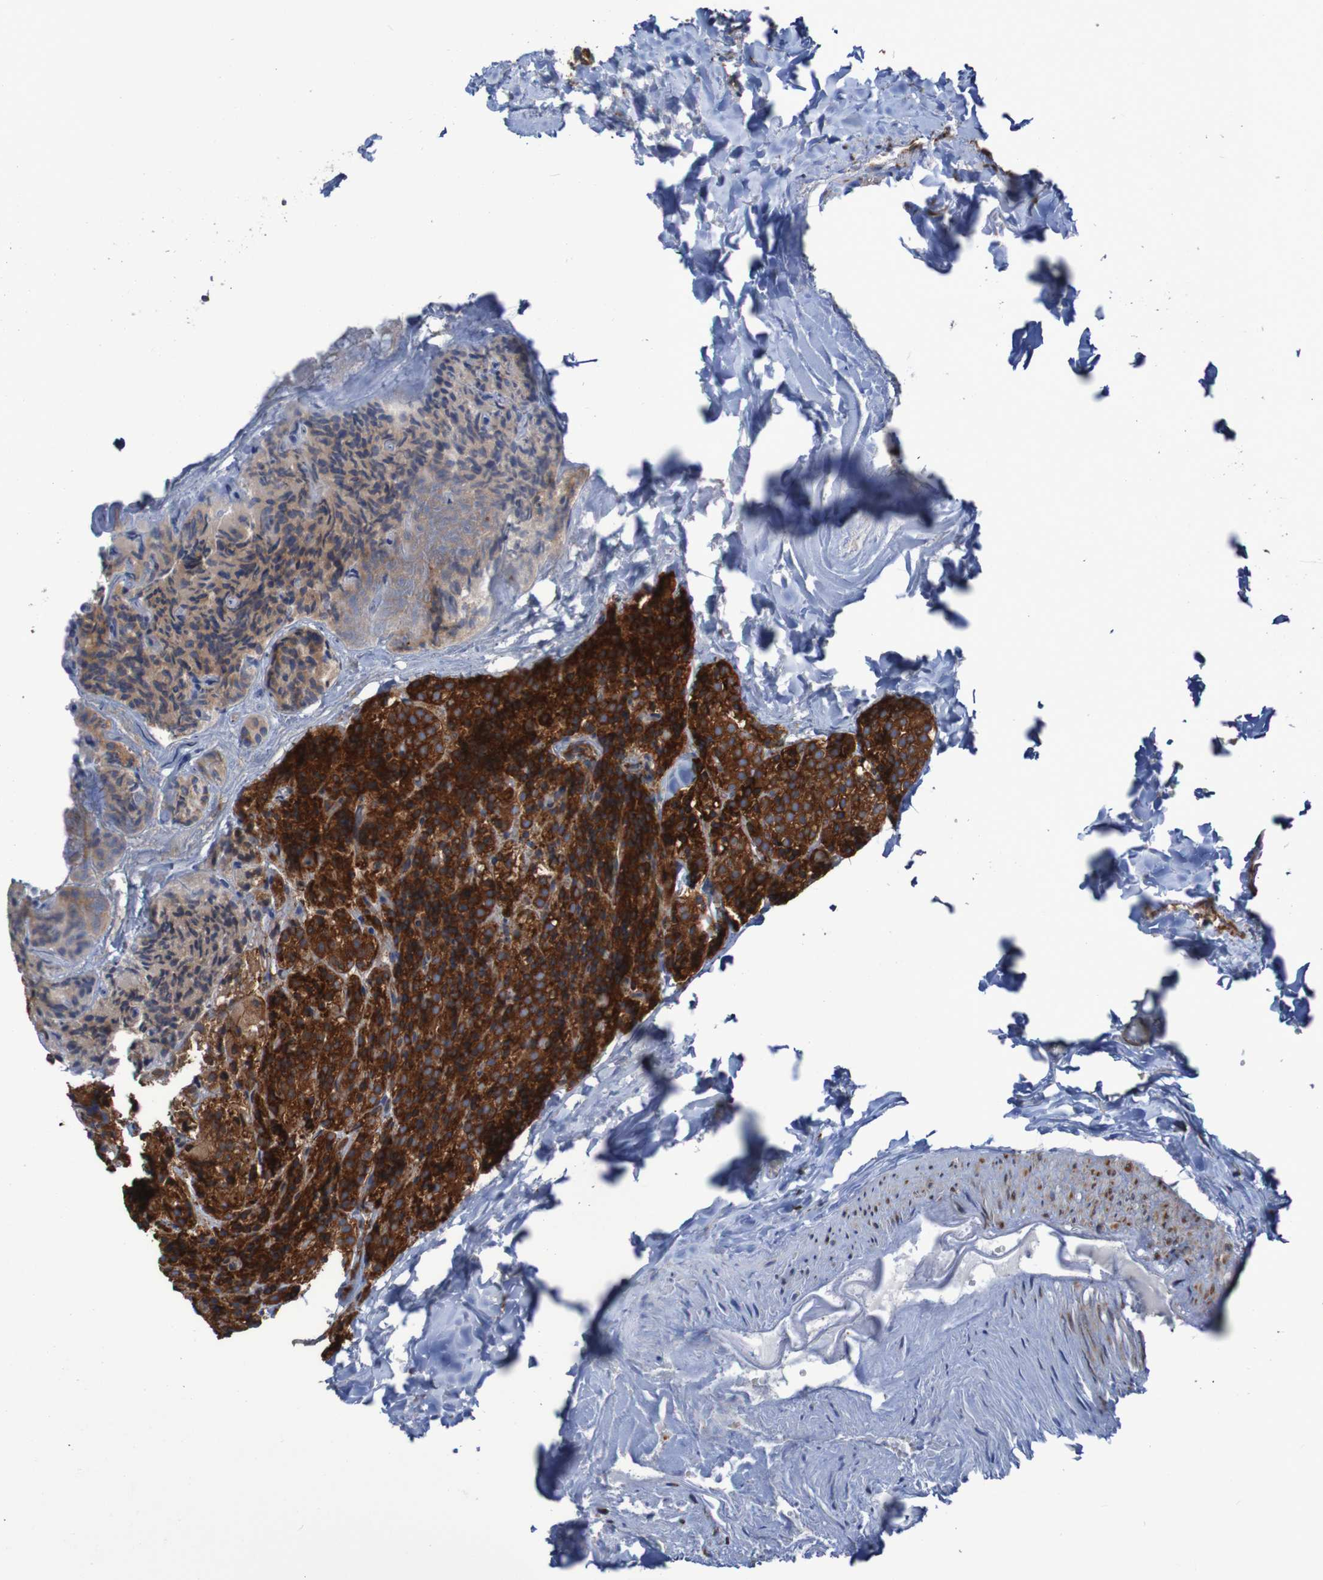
{"staining": {"intensity": "strong", "quantity": ">75%", "location": "cytoplasmic/membranous"}, "tissue": "parathyroid gland", "cell_type": "Glandular cells", "image_type": "normal", "snomed": [{"axis": "morphology", "description": "Normal tissue, NOS"}, {"axis": "morphology", "description": "Atrophy, NOS"}, {"axis": "topography", "description": "Parathyroid gland"}], "caption": "An immunohistochemistry image of unremarkable tissue is shown. Protein staining in brown highlights strong cytoplasmic/membranous positivity in parathyroid gland within glandular cells. The staining is performed using DAB (3,3'-diaminobenzidine) brown chromogen to label protein expression. The nuclei are counter-stained blue using hematoxylin.", "gene": "RPL10", "patient": {"sex": "female", "age": 54}}